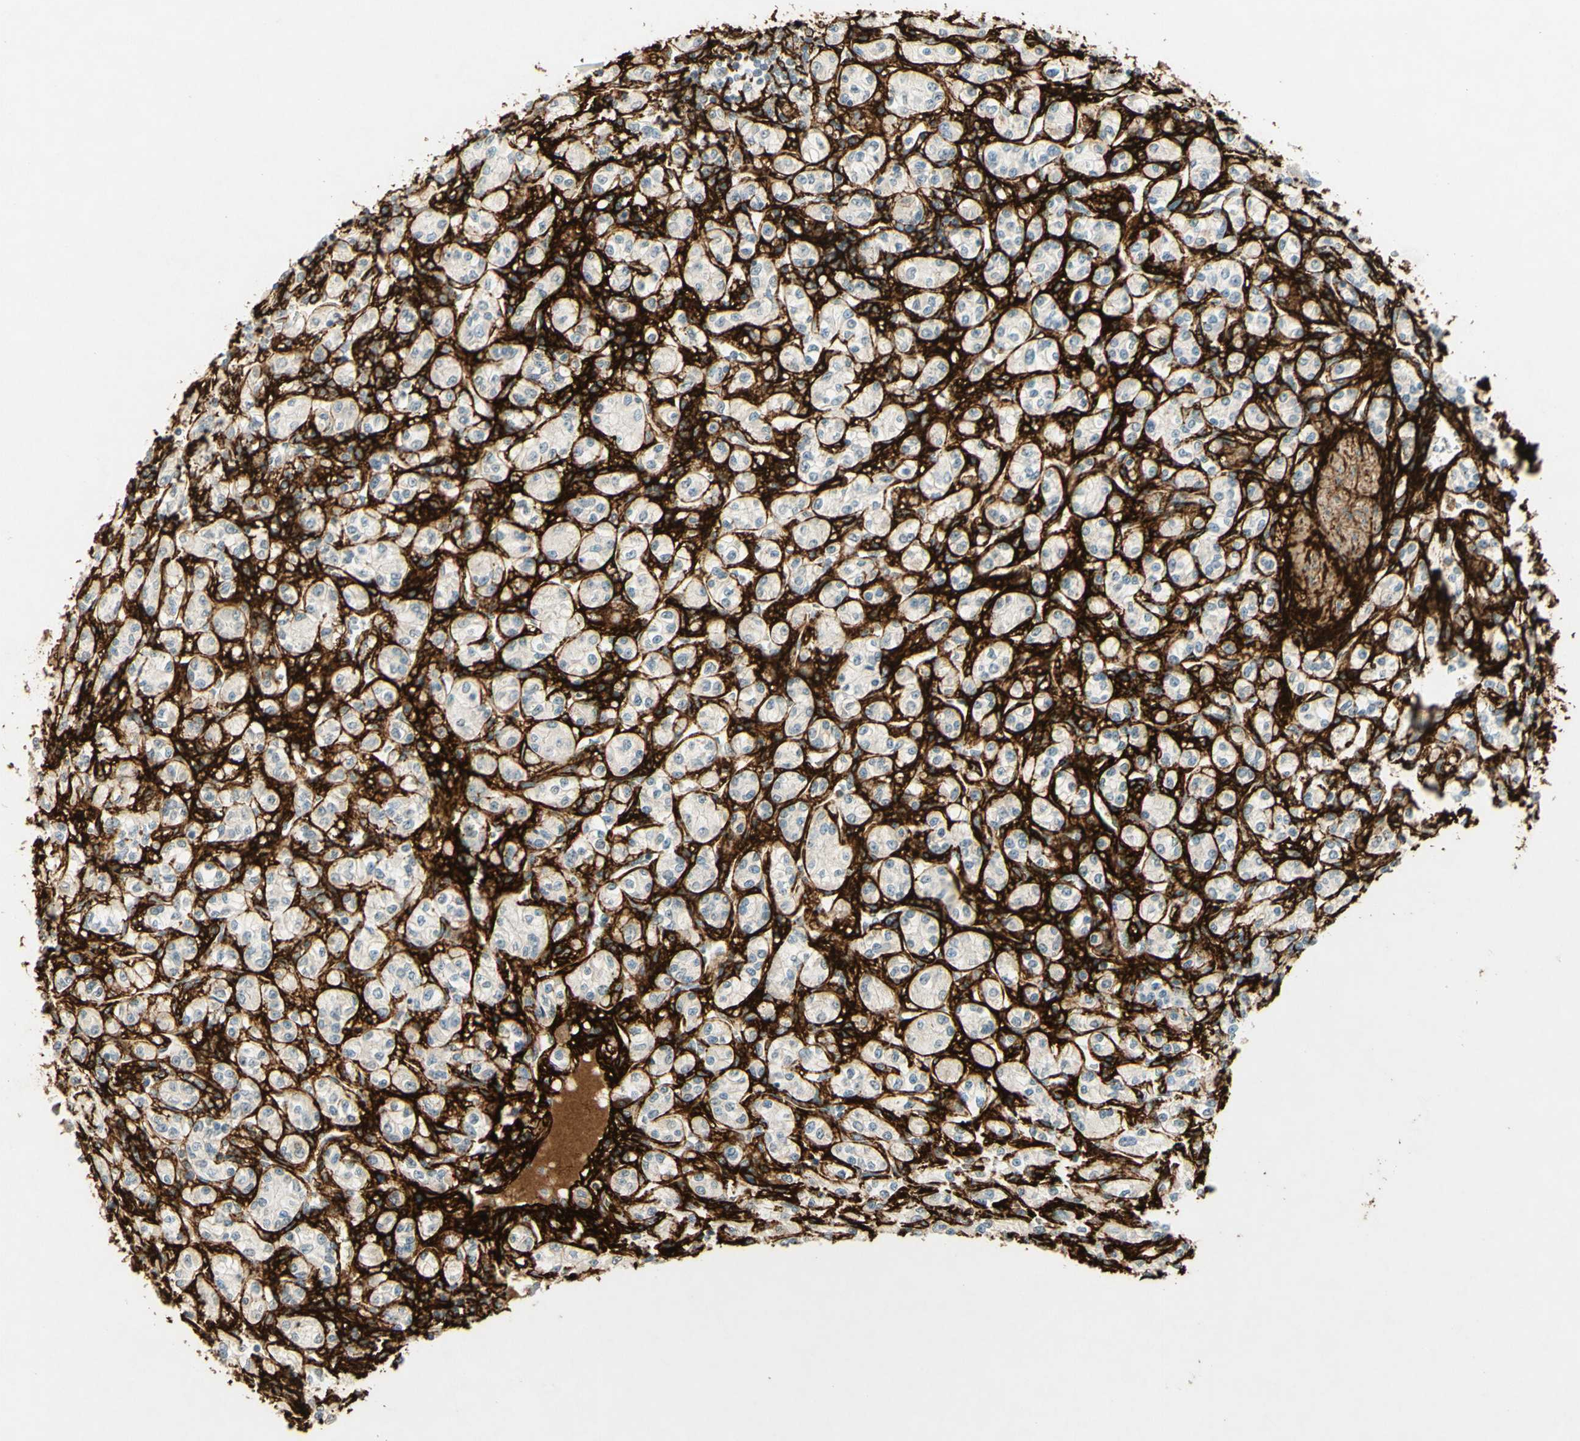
{"staining": {"intensity": "negative", "quantity": "none", "location": "none"}, "tissue": "renal cancer", "cell_type": "Tumor cells", "image_type": "cancer", "snomed": [{"axis": "morphology", "description": "Adenocarcinoma, NOS"}, {"axis": "topography", "description": "Kidney"}], "caption": "DAB (3,3'-diaminobenzidine) immunohistochemical staining of human renal cancer shows no significant positivity in tumor cells.", "gene": "TNN", "patient": {"sex": "male", "age": 77}}